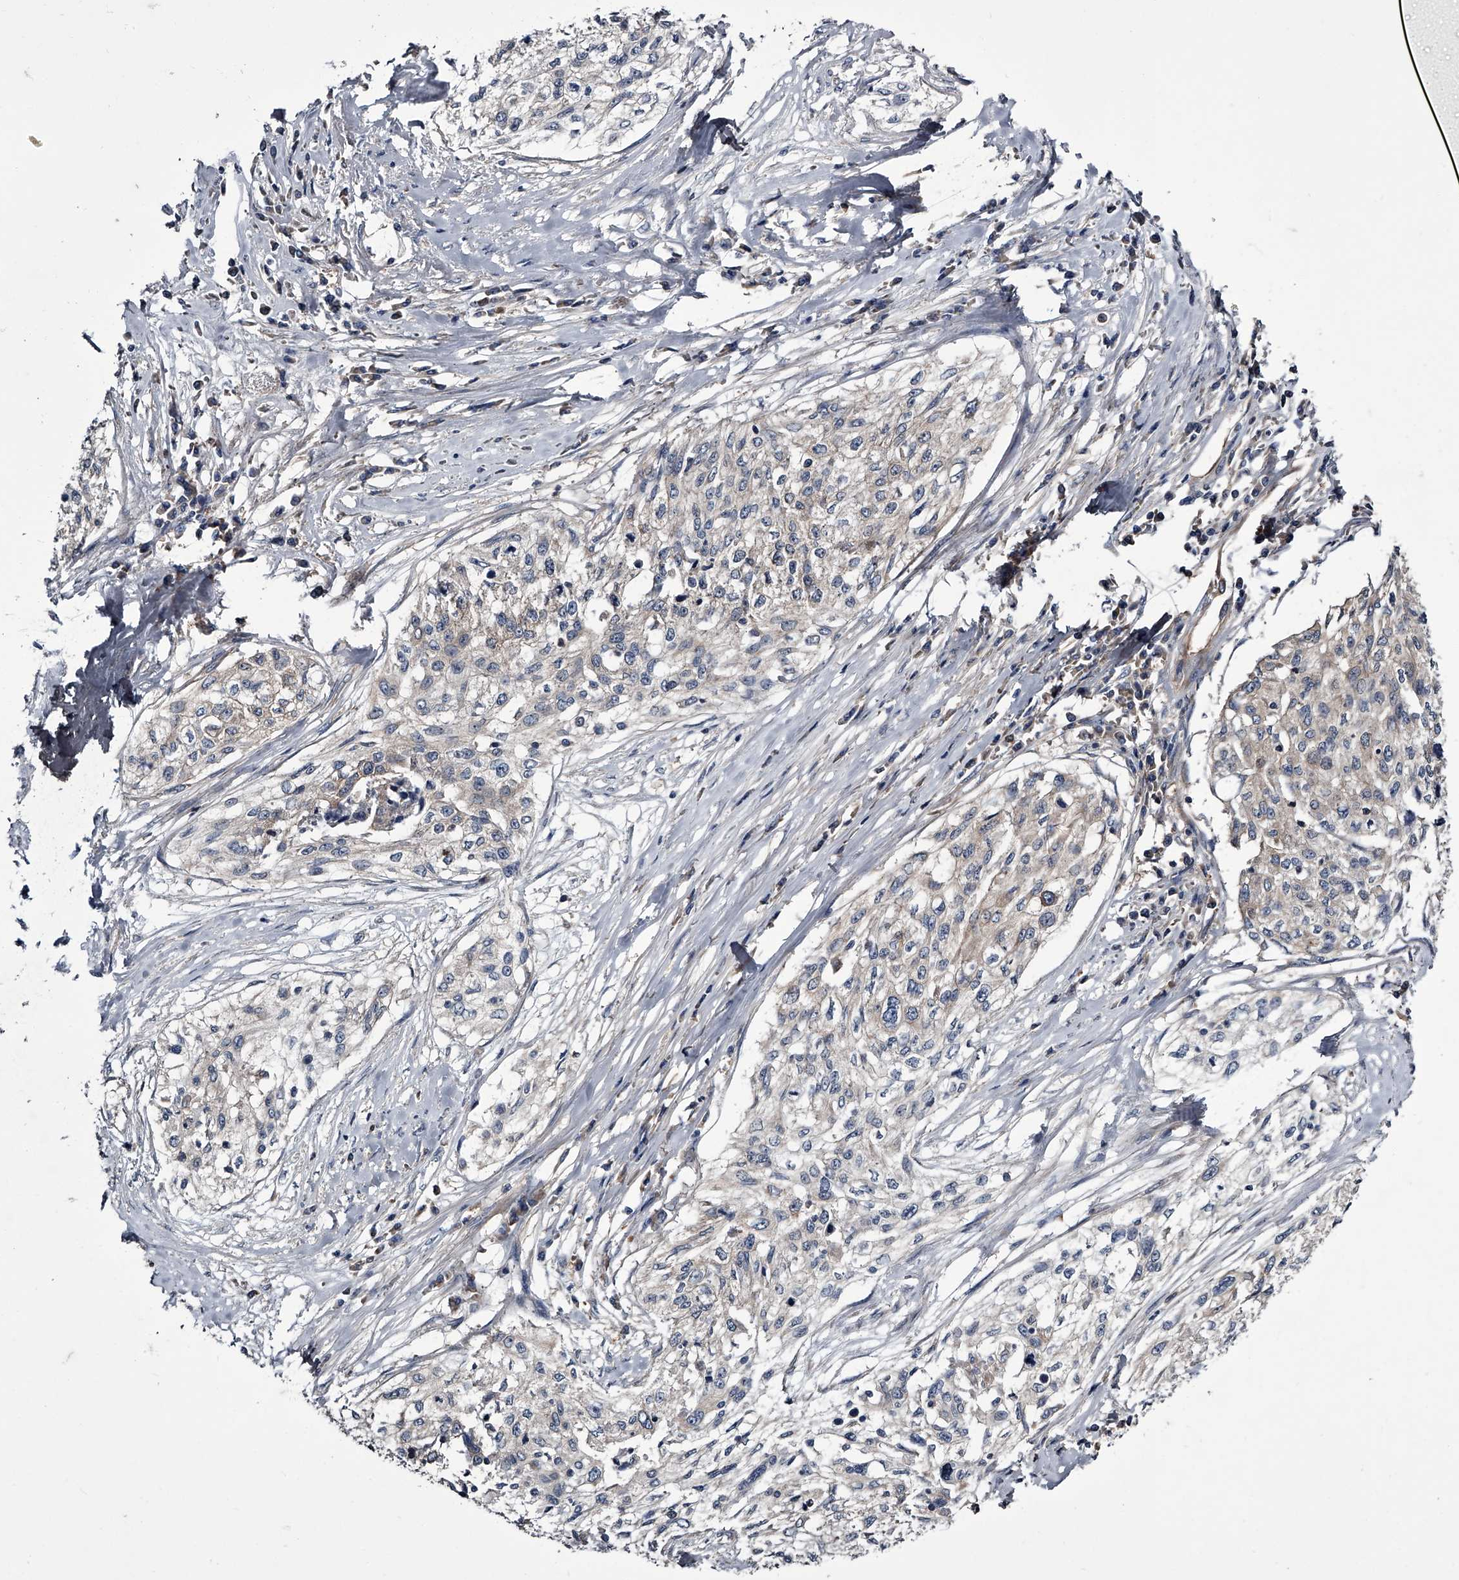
{"staining": {"intensity": "negative", "quantity": "none", "location": "none"}, "tissue": "cervical cancer", "cell_type": "Tumor cells", "image_type": "cancer", "snomed": [{"axis": "morphology", "description": "Squamous cell carcinoma, NOS"}, {"axis": "topography", "description": "Cervix"}], "caption": "High magnification brightfield microscopy of squamous cell carcinoma (cervical) stained with DAB (brown) and counterstained with hematoxylin (blue): tumor cells show no significant expression. (Stains: DAB (3,3'-diaminobenzidine) immunohistochemistry (IHC) with hematoxylin counter stain, Microscopy: brightfield microscopy at high magnification).", "gene": "GAPVD1", "patient": {"sex": "female", "age": 57}}